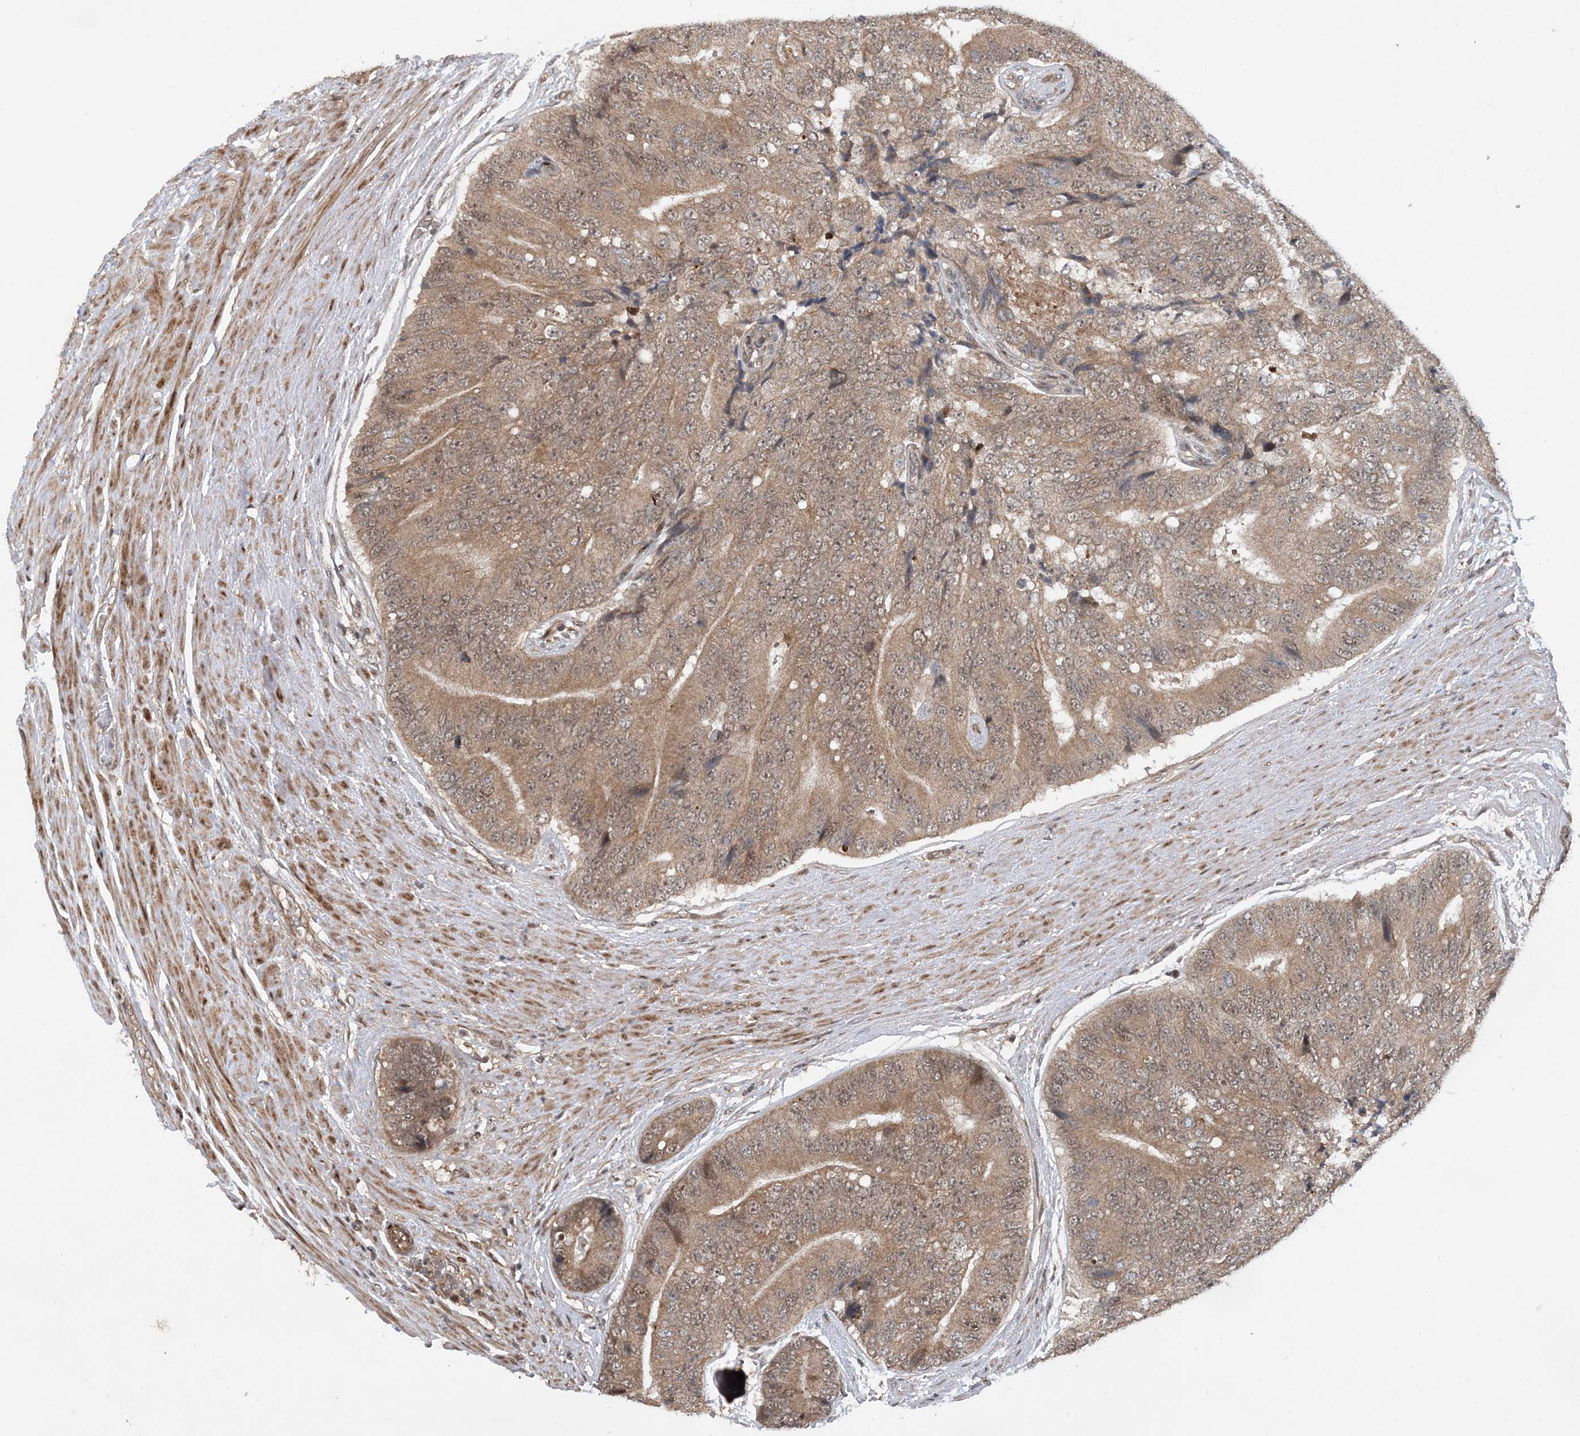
{"staining": {"intensity": "moderate", "quantity": ">75%", "location": "cytoplasmic/membranous"}, "tissue": "prostate cancer", "cell_type": "Tumor cells", "image_type": "cancer", "snomed": [{"axis": "morphology", "description": "Adenocarcinoma, High grade"}, {"axis": "topography", "description": "Prostate"}], "caption": "Tumor cells demonstrate moderate cytoplasmic/membranous positivity in about >75% of cells in prostate cancer (high-grade adenocarcinoma).", "gene": "HEMK1", "patient": {"sex": "male", "age": 70}}